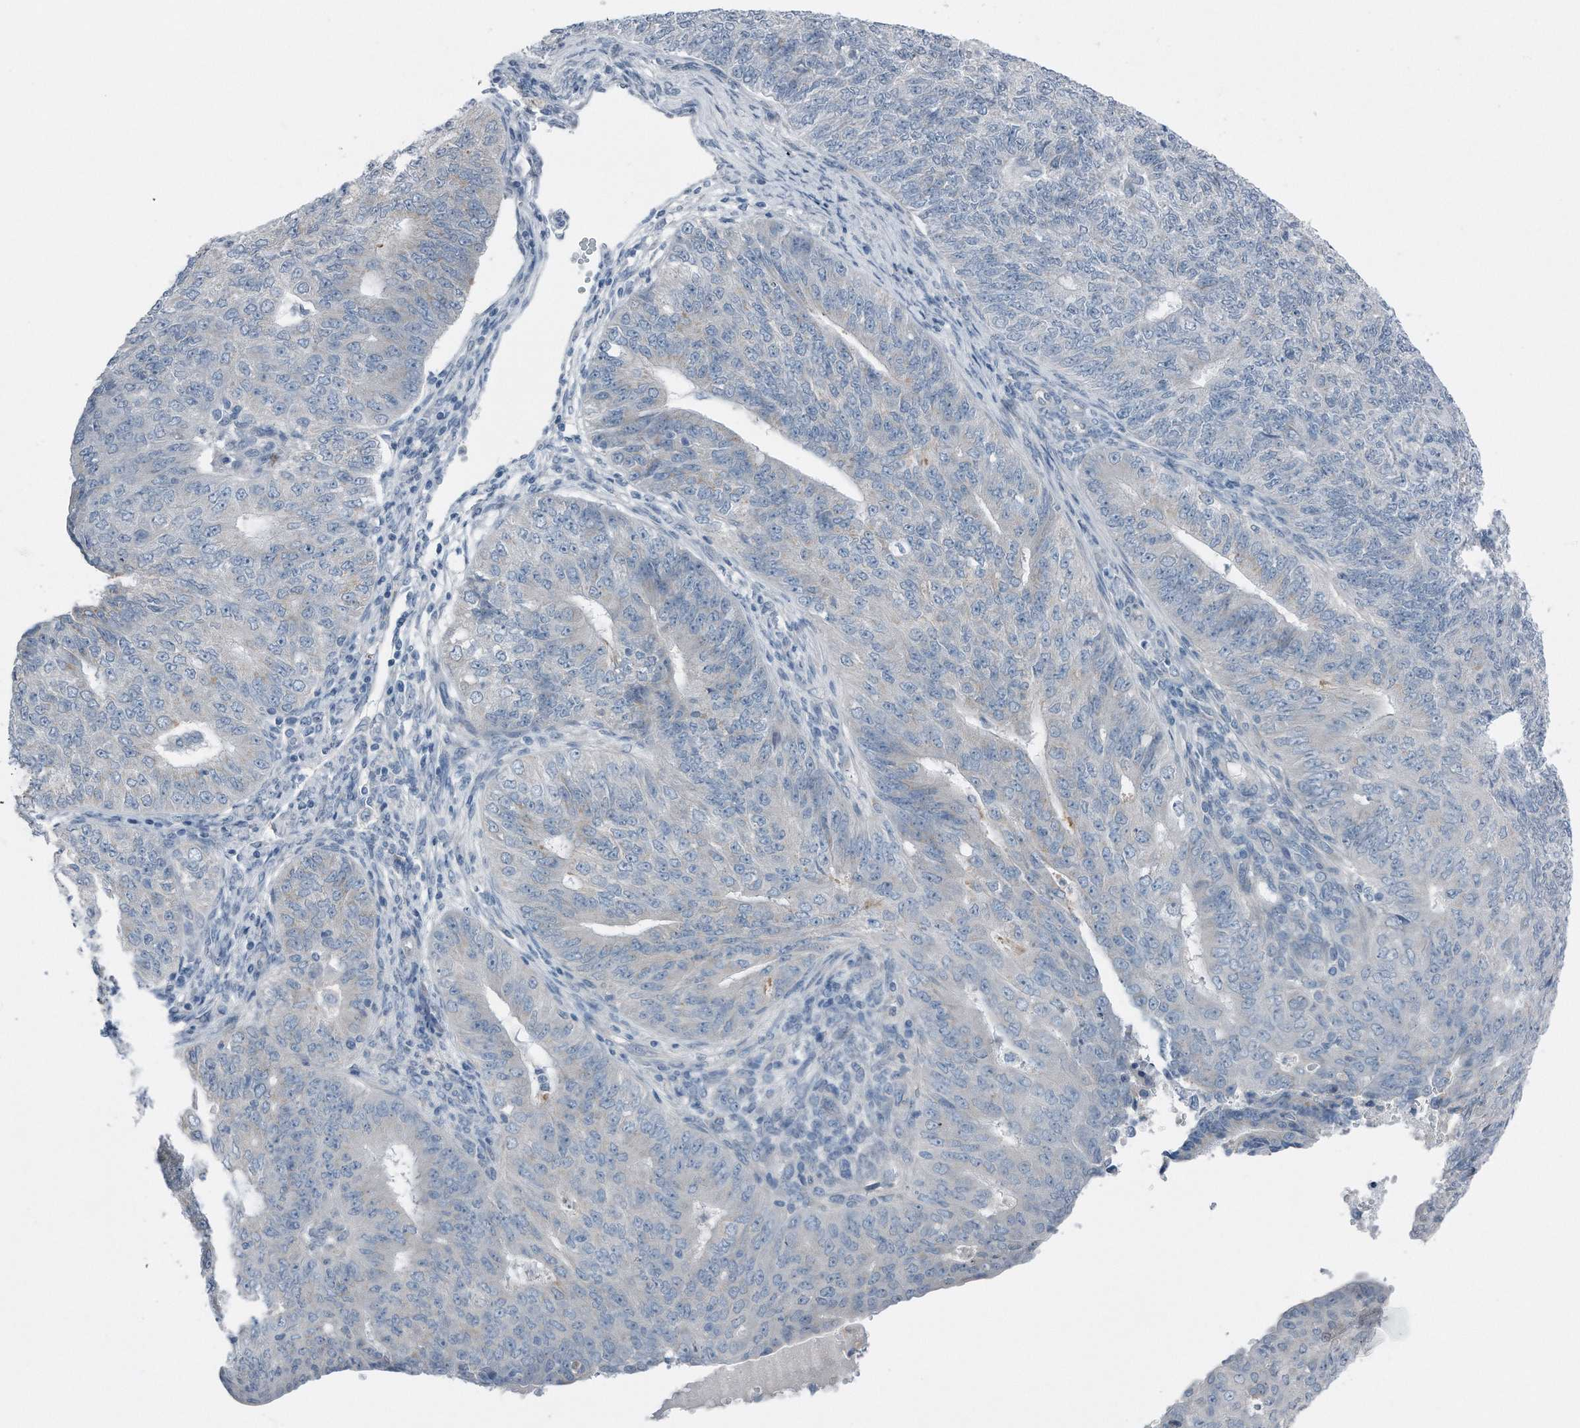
{"staining": {"intensity": "negative", "quantity": "none", "location": "none"}, "tissue": "endometrial cancer", "cell_type": "Tumor cells", "image_type": "cancer", "snomed": [{"axis": "morphology", "description": "Adenocarcinoma, NOS"}, {"axis": "topography", "description": "Endometrium"}], "caption": "Immunohistochemical staining of human endometrial cancer reveals no significant expression in tumor cells. (DAB (3,3'-diaminobenzidine) immunohistochemistry, high magnification).", "gene": "YRDC", "patient": {"sex": "female", "age": 32}}